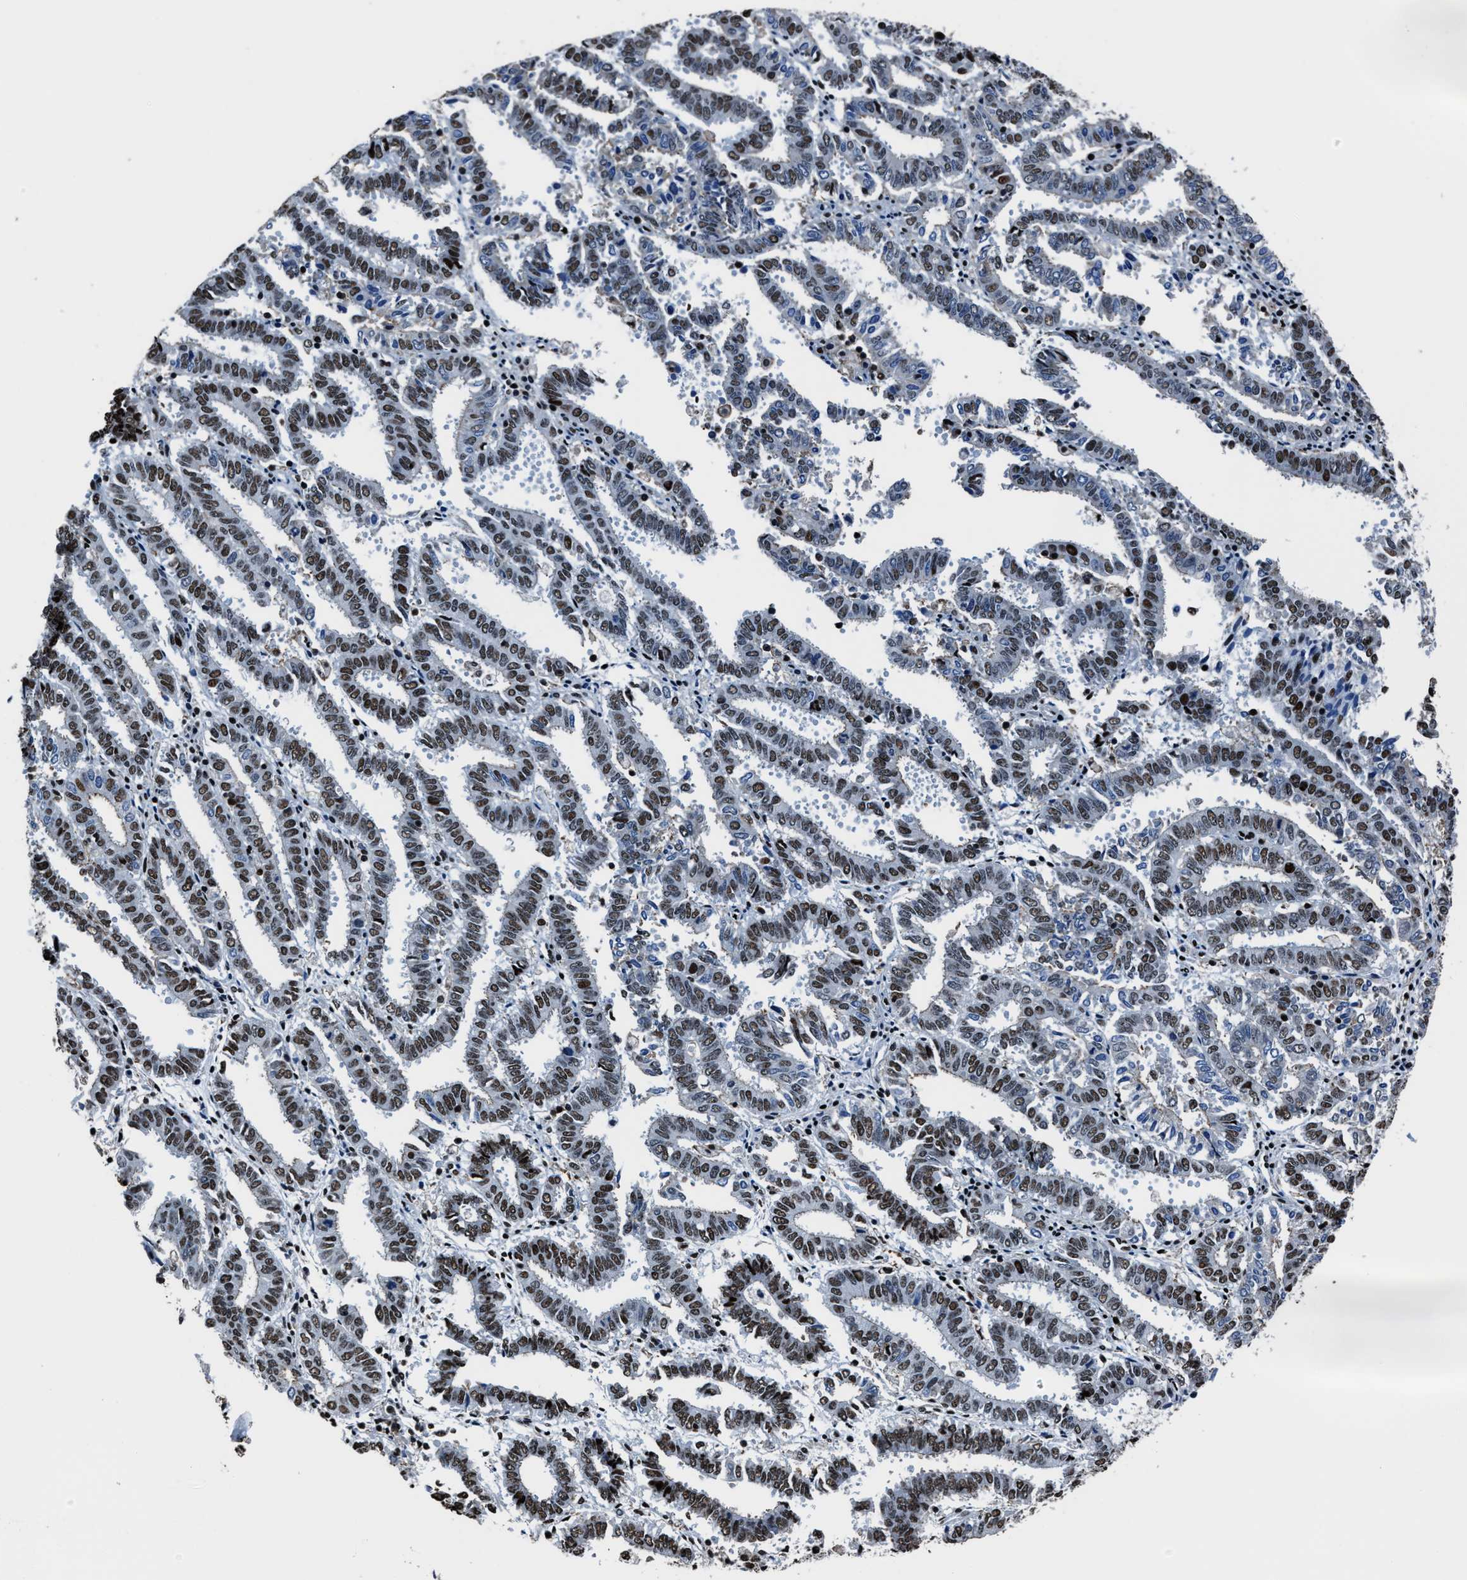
{"staining": {"intensity": "moderate", "quantity": ">75%", "location": "nuclear"}, "tissue": "endometrial cancer", "cell_type": "Tumor cells", "image_type": "cancer", "snomed": [{"axis": "morphology", "description": "Adenocarcinoma, NOS"}, {"axis": "topography", "description": "Uterus"}], "caption": "This histopathology image shows adenocarcinoma (endometrial) stained with immunohistochemistry (IHC) to label a protein in brown. The nuclear of tumor cells show moderate positivity for the protein. Nuclei are counter-stained blue.", "gene": "PPIE", "patient": {"sex": "female", "age": 83}}